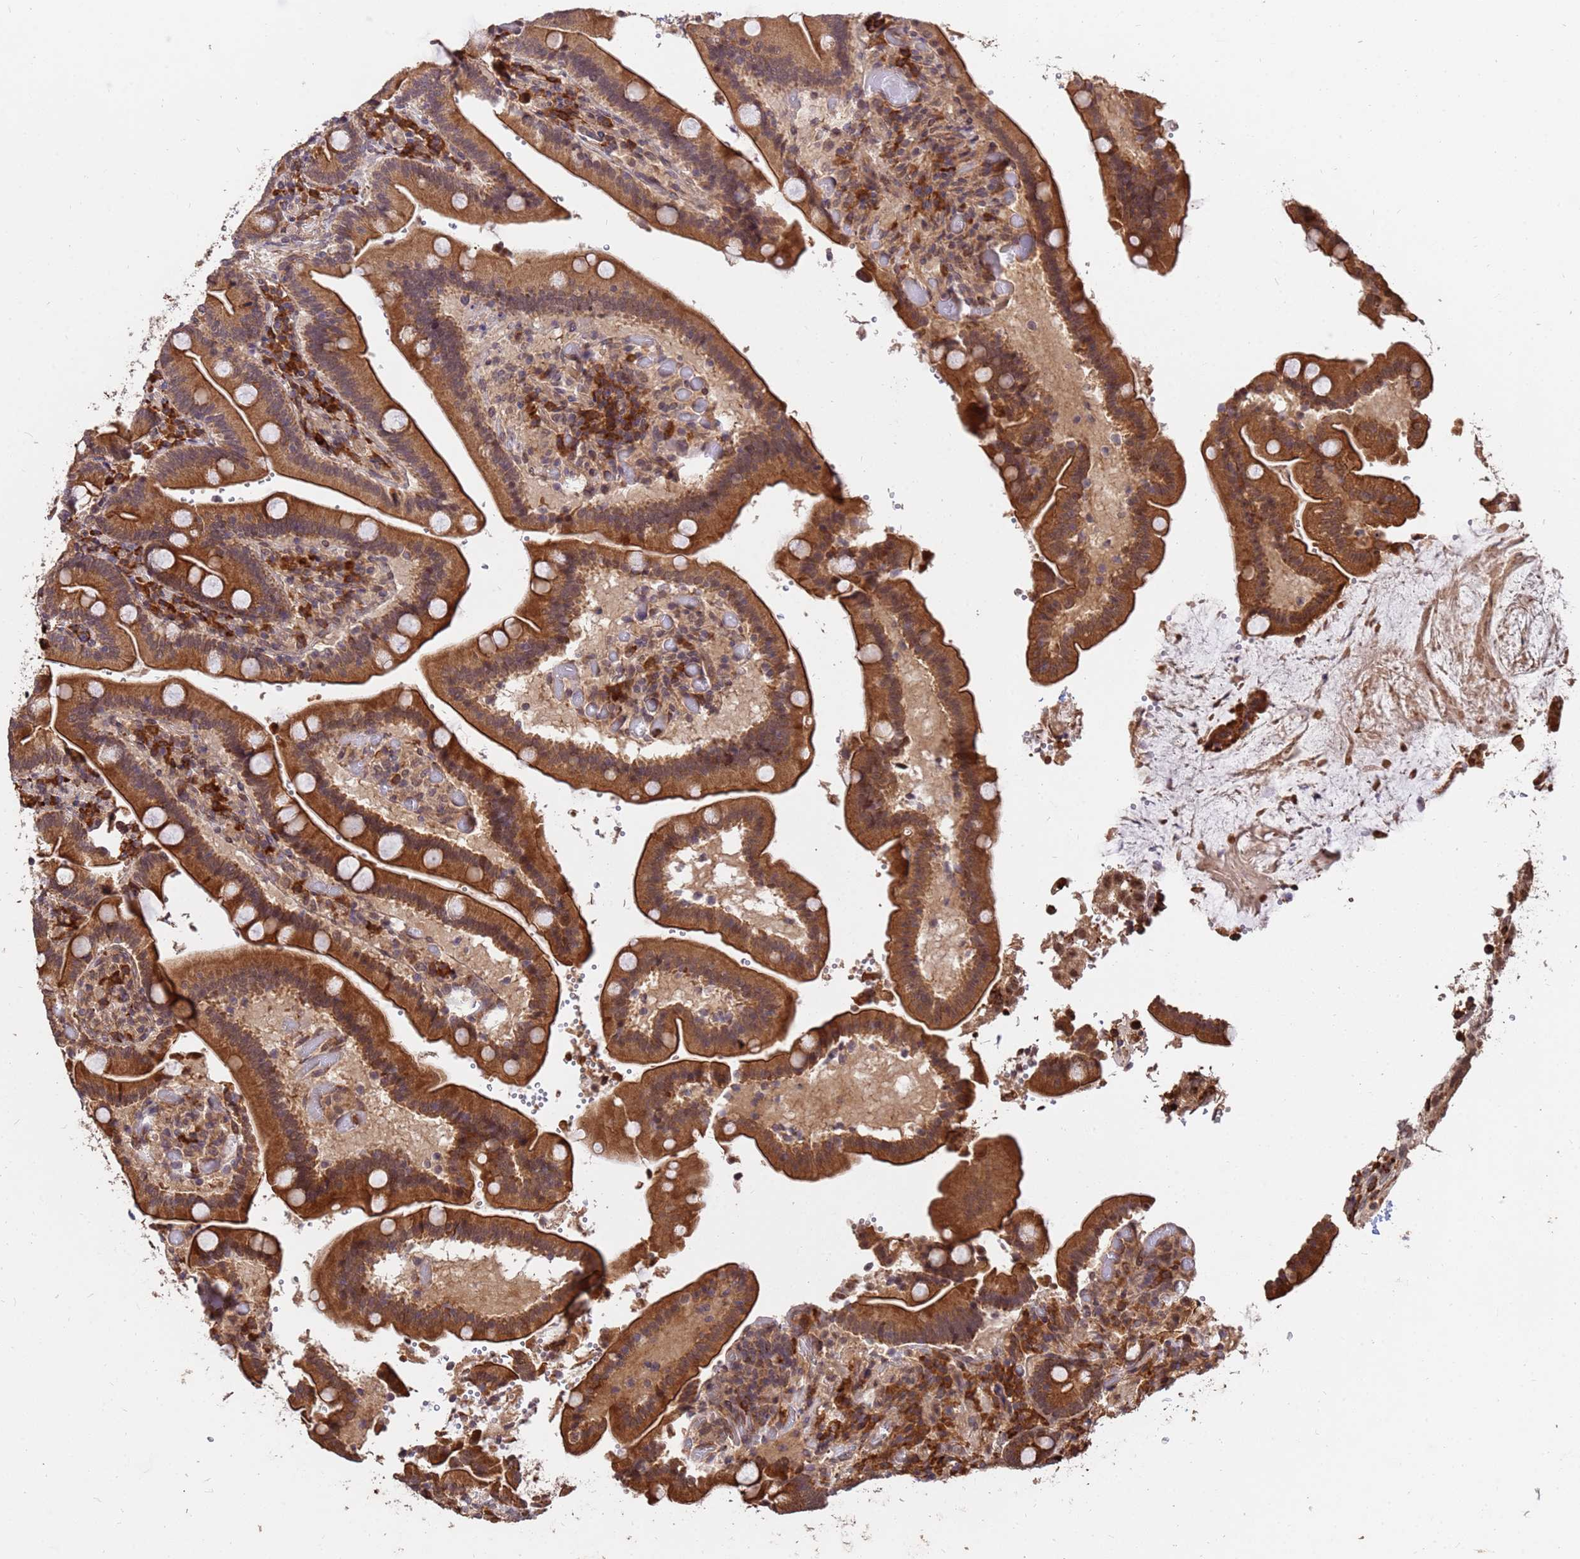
{"staining": {"intensity": "strong", "quantity": ">75%", "location": "cytoplasmic/membranous"}, "tissue": "duodenum", "cell_type": "Glandular cells", "image_type": "normal", "snomed": [{"axis": "morphology", "description": "Normal tissue, NOS"}, {"axis": "topography", "description": "Duodenum"}], "caption": "Duodenum stained with DAB immunohistochemistry (IHC) shows high levels of strong cytoplasmic/membranous expression in approximately >75% of glandular cells. (IHC, brightfield microscopy, high magnification).", "gene": "ZNF619", "patient": {"sex": "female", "age": 62}}